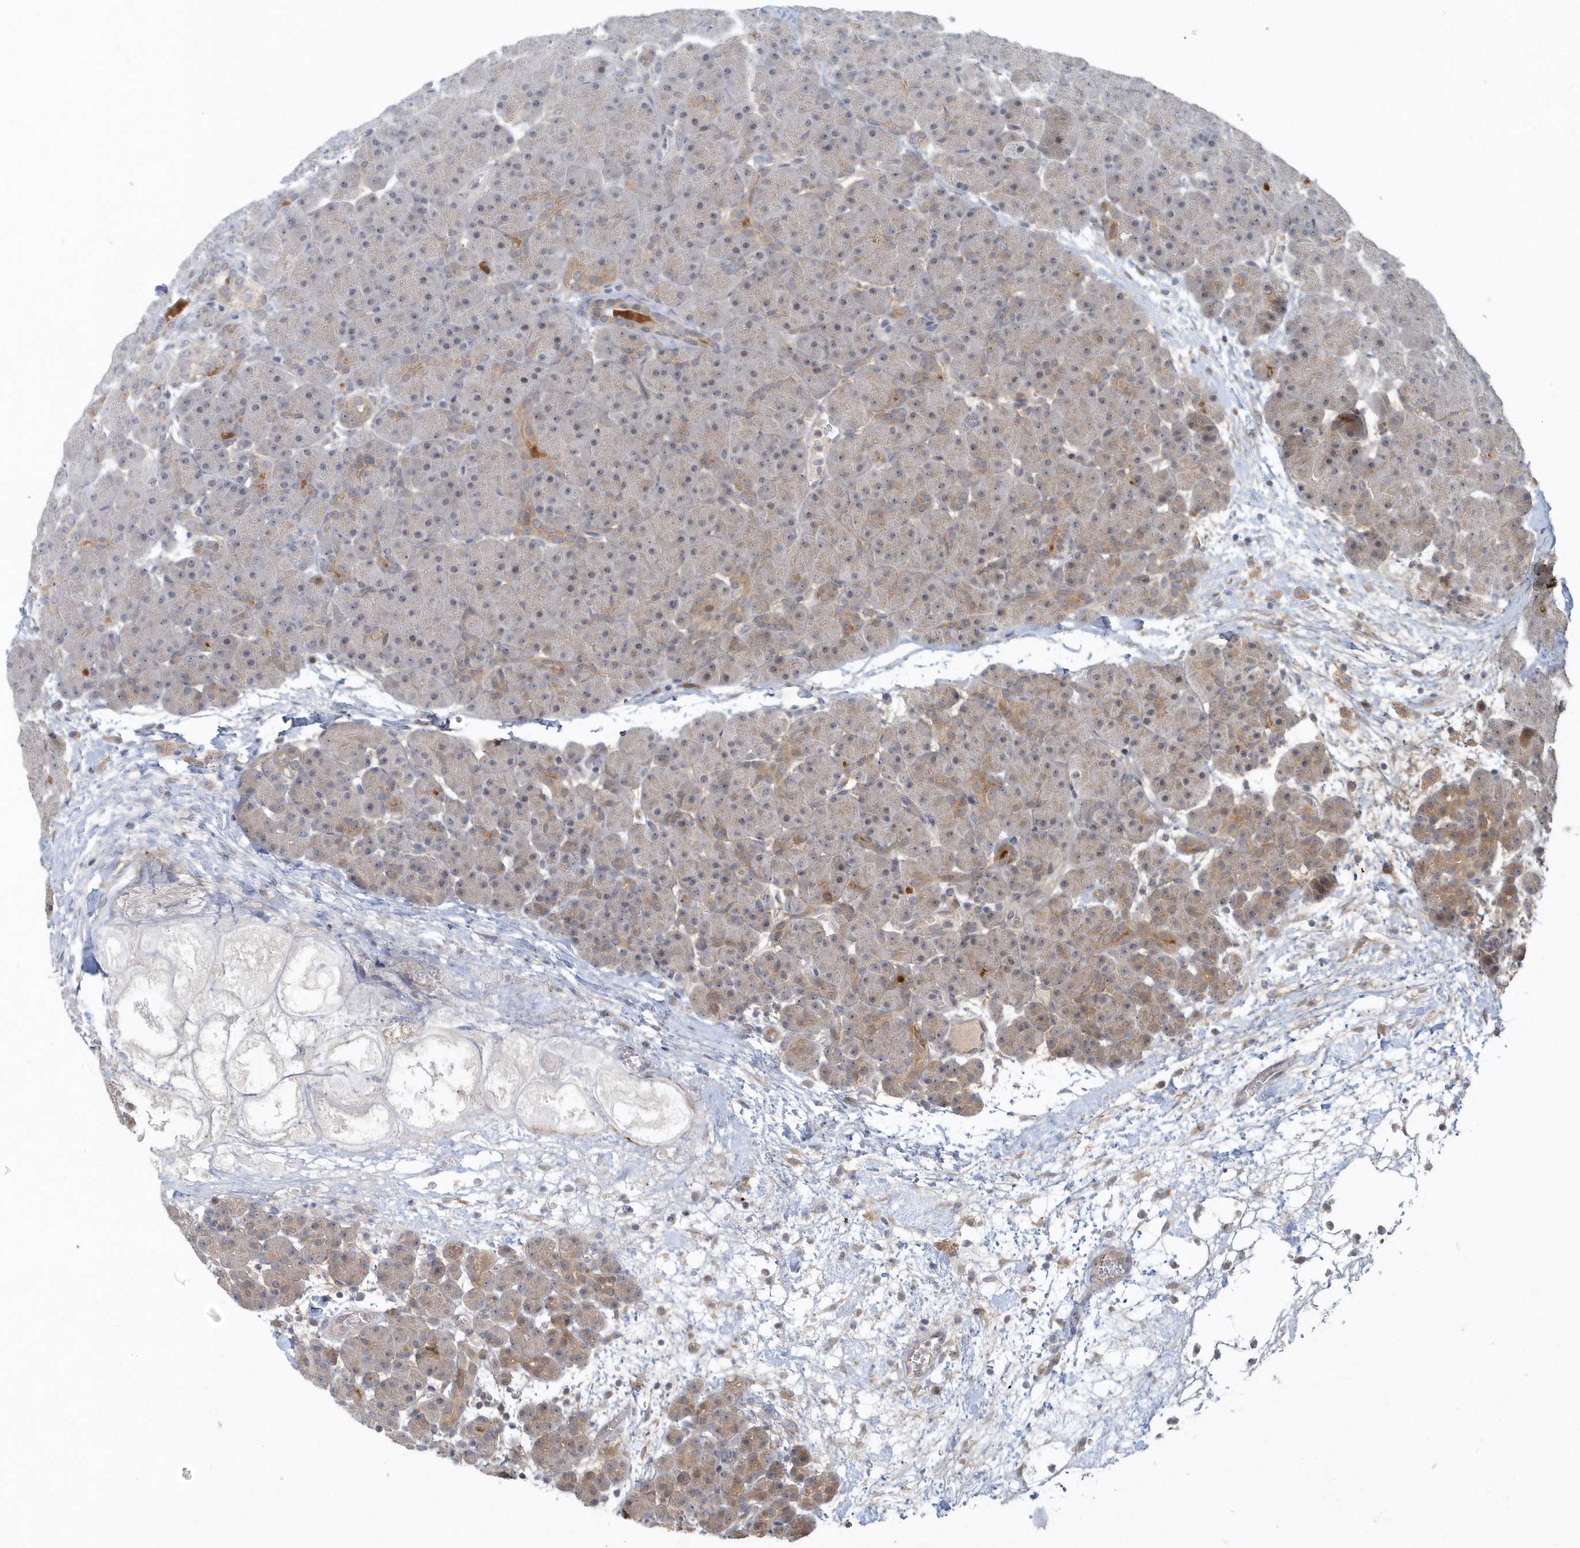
{"staining": {"intensity": "weak", "quantity": "25%-75%", "location": "cytoplasmic/membranous,nuclear"}, "tissue": "pancreas", "cell_type": "Exocrine glandular cells", "image_type": "normal", "snomed": [{"axis": "morphology", "description": "Normal tissue, NOS"}, {"axis": "topography", "description": "Pancreas"}], "caption": "High-magnification brightfield microscopy of unremarkable pancreas stained with DAB (brown) and counterstained with hematoxylin (blue). exocrine glandular cells exhibit weak cytoplasmic/membranous,nuclear staining is identified in approximately25%-75% of cells. (DAB (3,3'-diaminobenzidine) IHC with brightfield microscopy, high magnification).", "gene": "TRAIP", "patient": {"sex": "male", "age": 66}}